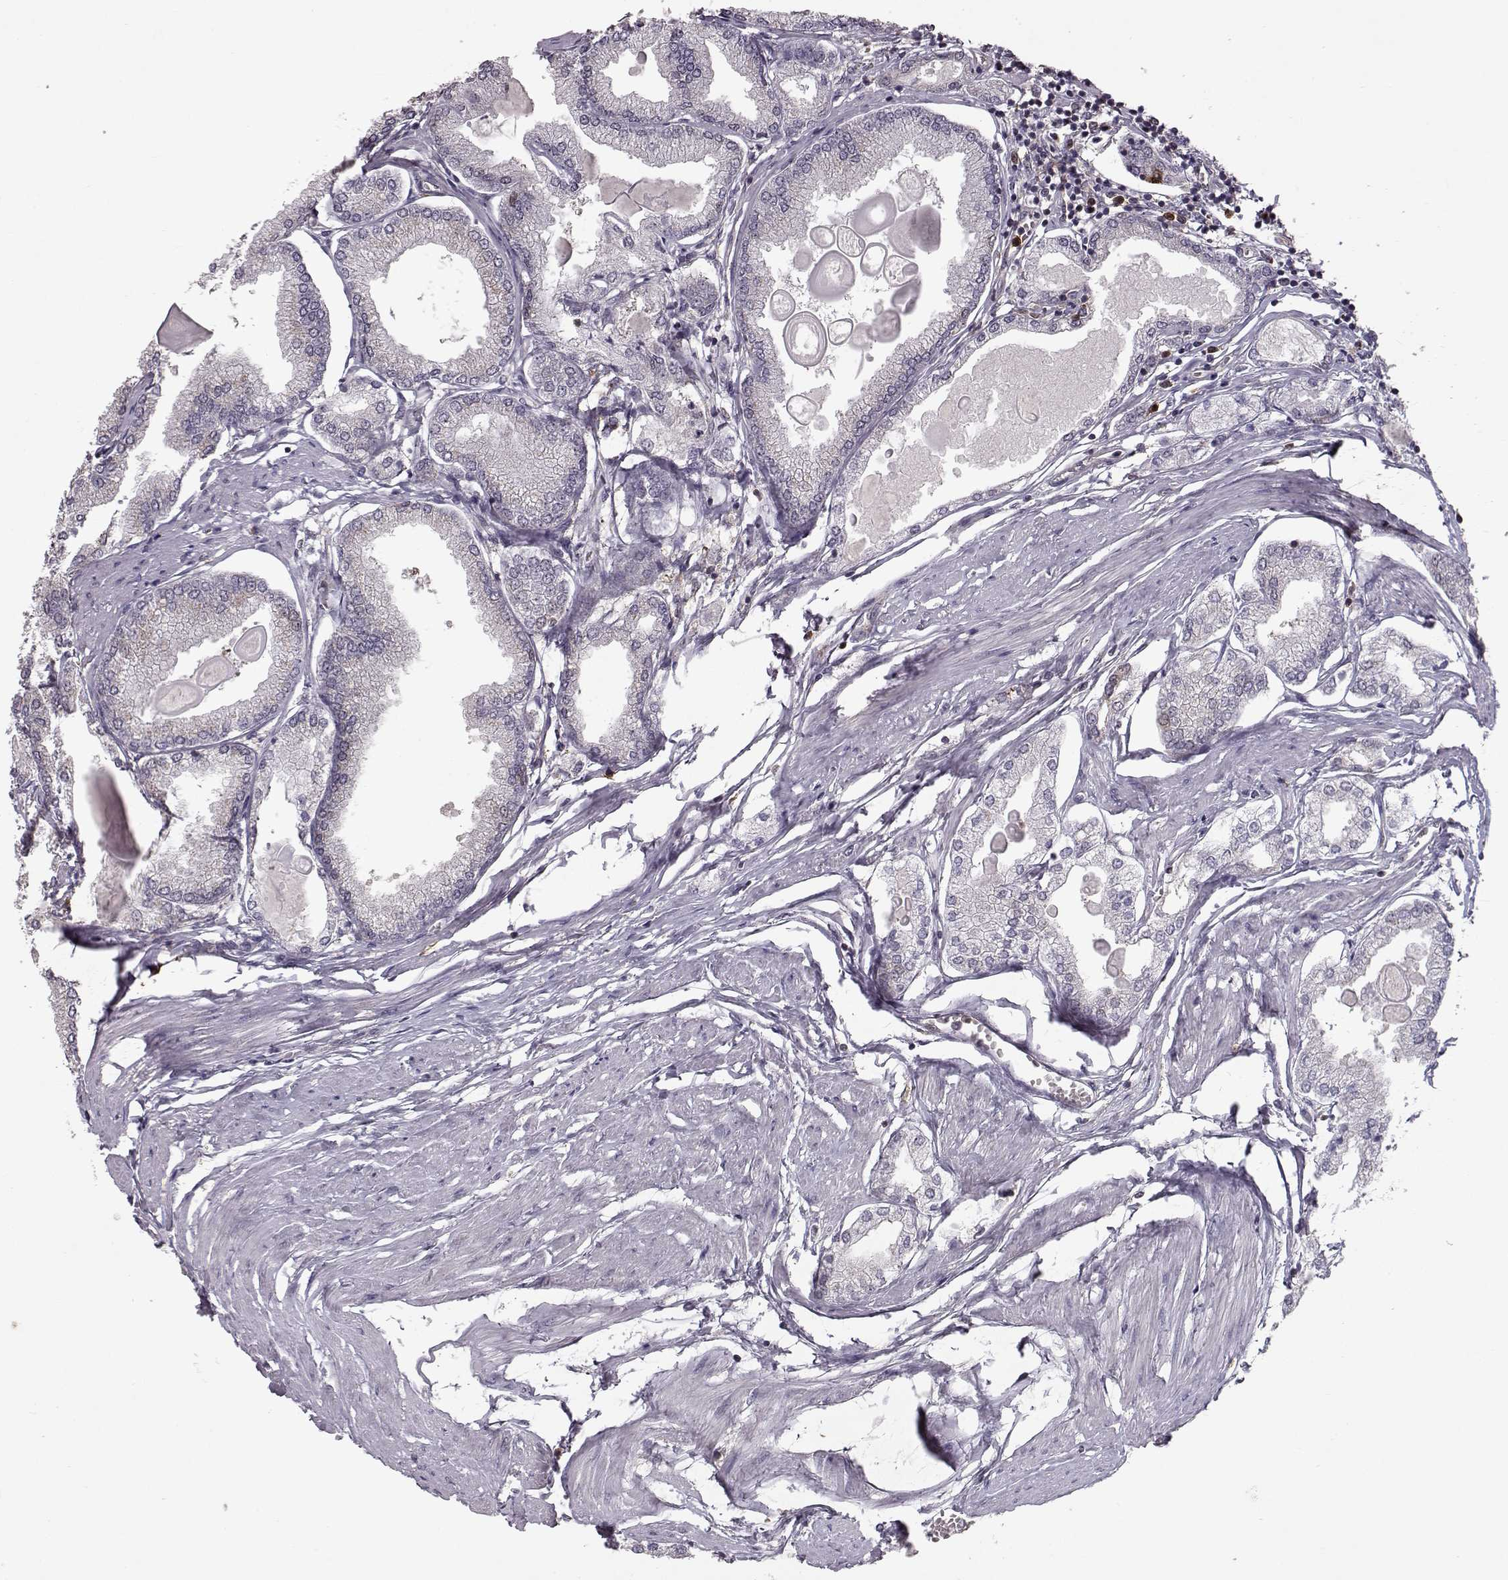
{"staining": {"intensity": "negative", "quantity": "none", "location": "none"}, "tissue": "prostate cancer", "cell_type": "Tumor cells", "image_type": "cancer", "snomed": [{"axis": "morphology", "description": "Adenocarcinoma, High grade"}, {"axis": "topography", "description": "Prostate"}], "caption": "Image shows no significant protein expression in tumor cells of prostate cancer. (DAB (3,3'-diaminobenzidine) immunohistochemistry (IHC), high magnification).", "gene": "RANBP1", "patient": {"sex": "male", "age": 68}}